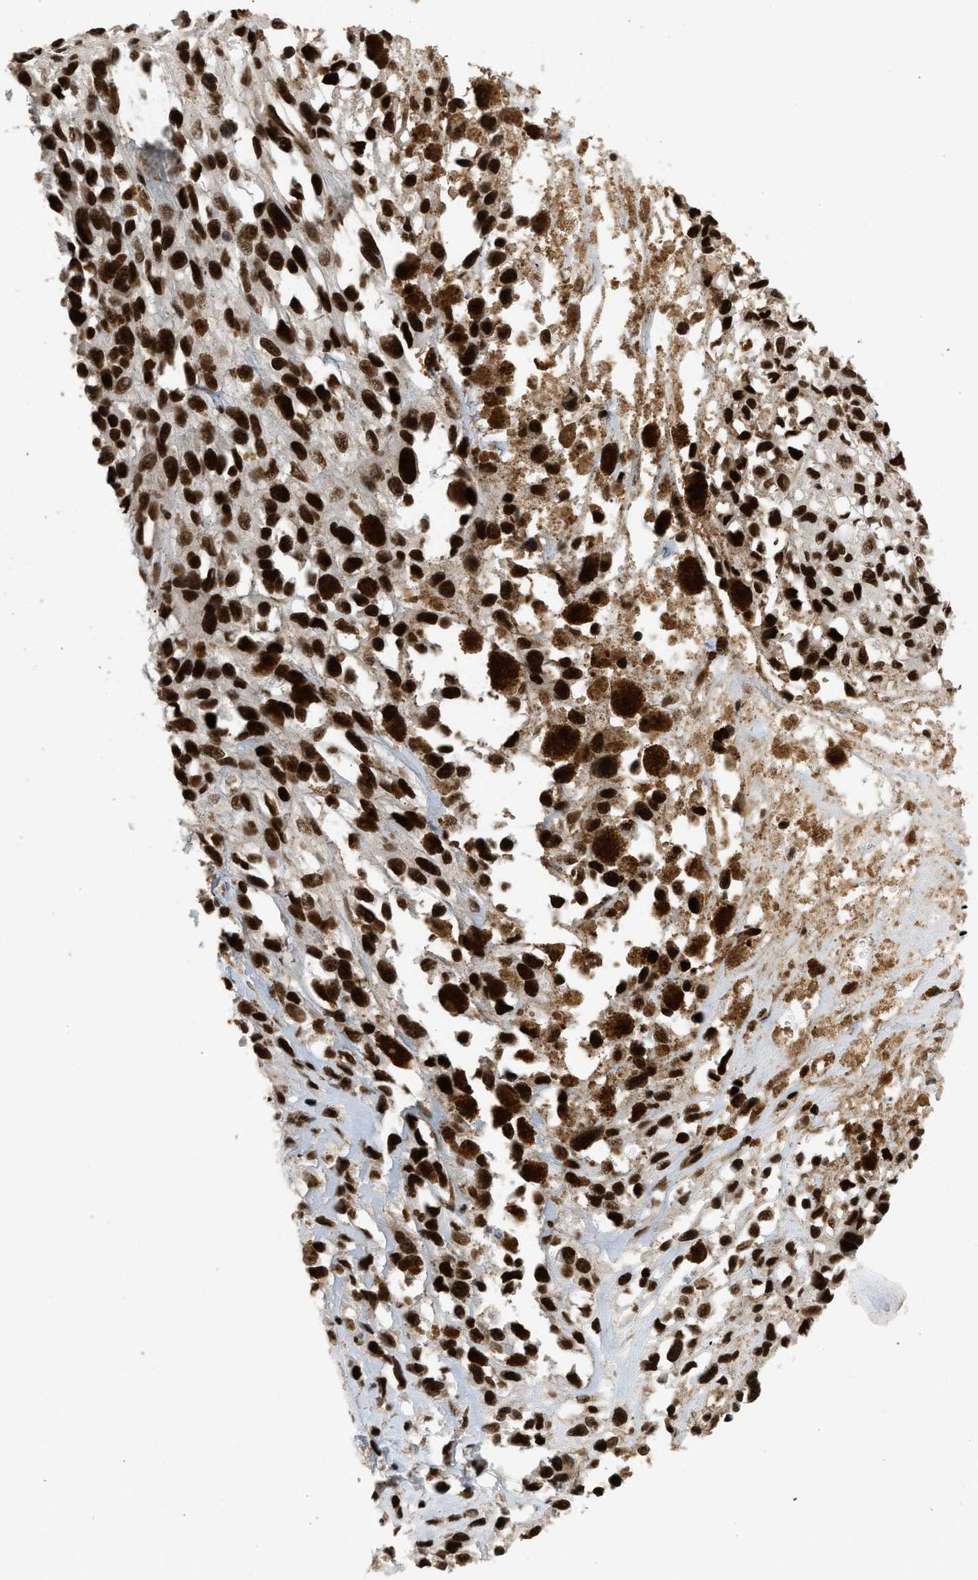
{"staining": {"intensity": "strong", "quantity": ">75%", "location": "nuclear"}, "tissue": "melanoma", "cell_type": "Tumor cells", "image_type": "cancer", "snomed": [{"axis": "morphology", "description": "Malignant melanoma, Metastatic site"}, {"axis": "topography", "description": "Lymph node"}], "caption": "This is a micrograph of immunohistochemistry (IHC) staining of malignant melanoma (metastatic site), which shows strong positivity in the nuclear of tumor cells.", "gene": "SMARCB1", "patient": {"sex": "male", "age": 59}}